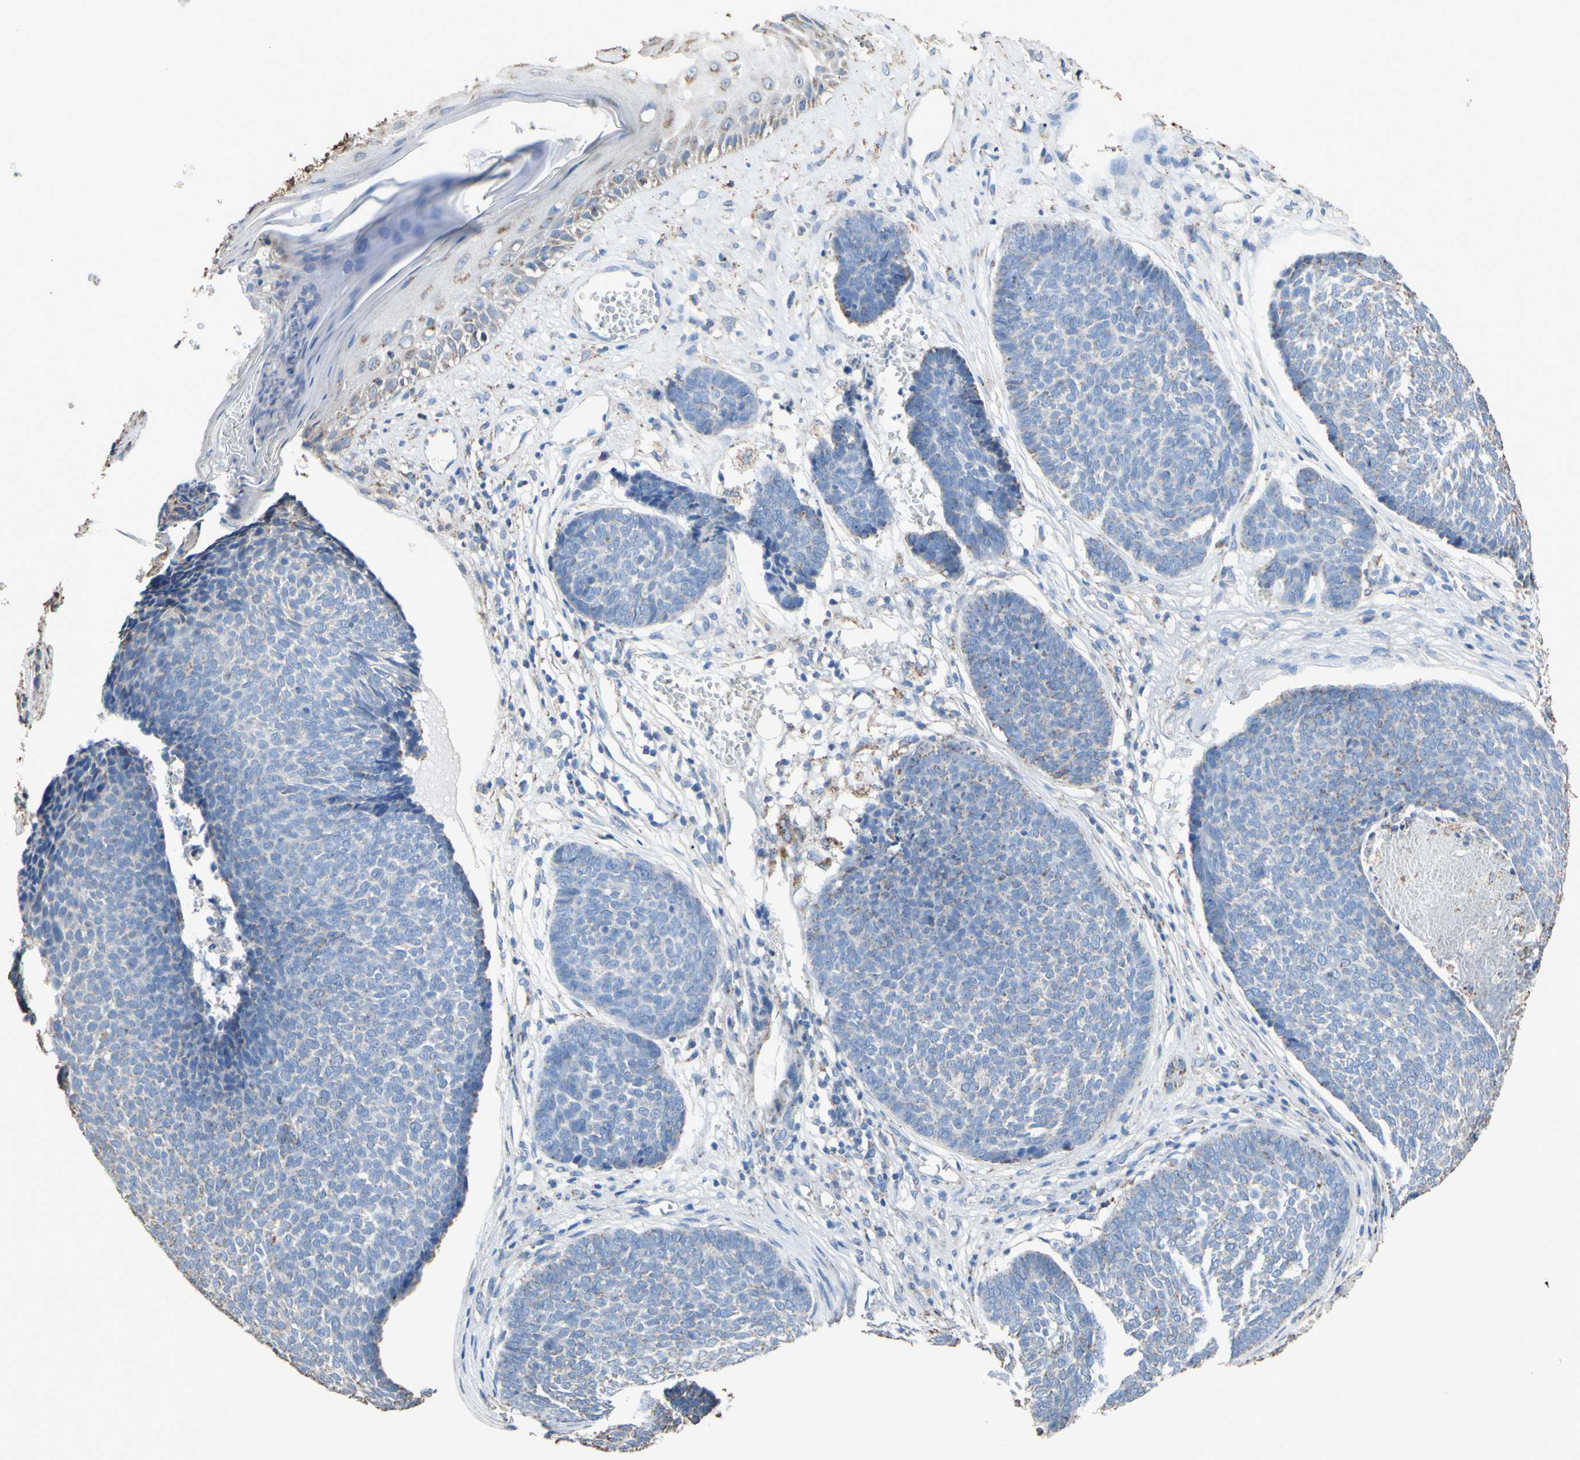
{"staining": {"intensity": "weak", "quantity": "<25%", "location": "cytoplasmic/membranous"}, "tissue": "skin cancer", "cell_type": "Tumor cells", "image_type": "cancer", "snomed": [{"axis": "morphology", "description": "Basal cell carcinoma"}, {"axis": "topography", "description": "Skin"}], "caption": "The IHC histopathology image has no significant staining in tumor cells of skin basal cell carcinoma tissue. Brightfield microscopy of IHC stained with DAB (3,3'-diaminobenzidine) (brown) and hematoxylin (blue), captured at high magnification.", "gene": "CMKLR2", "patient": {"sex": "male", "age": 84}}